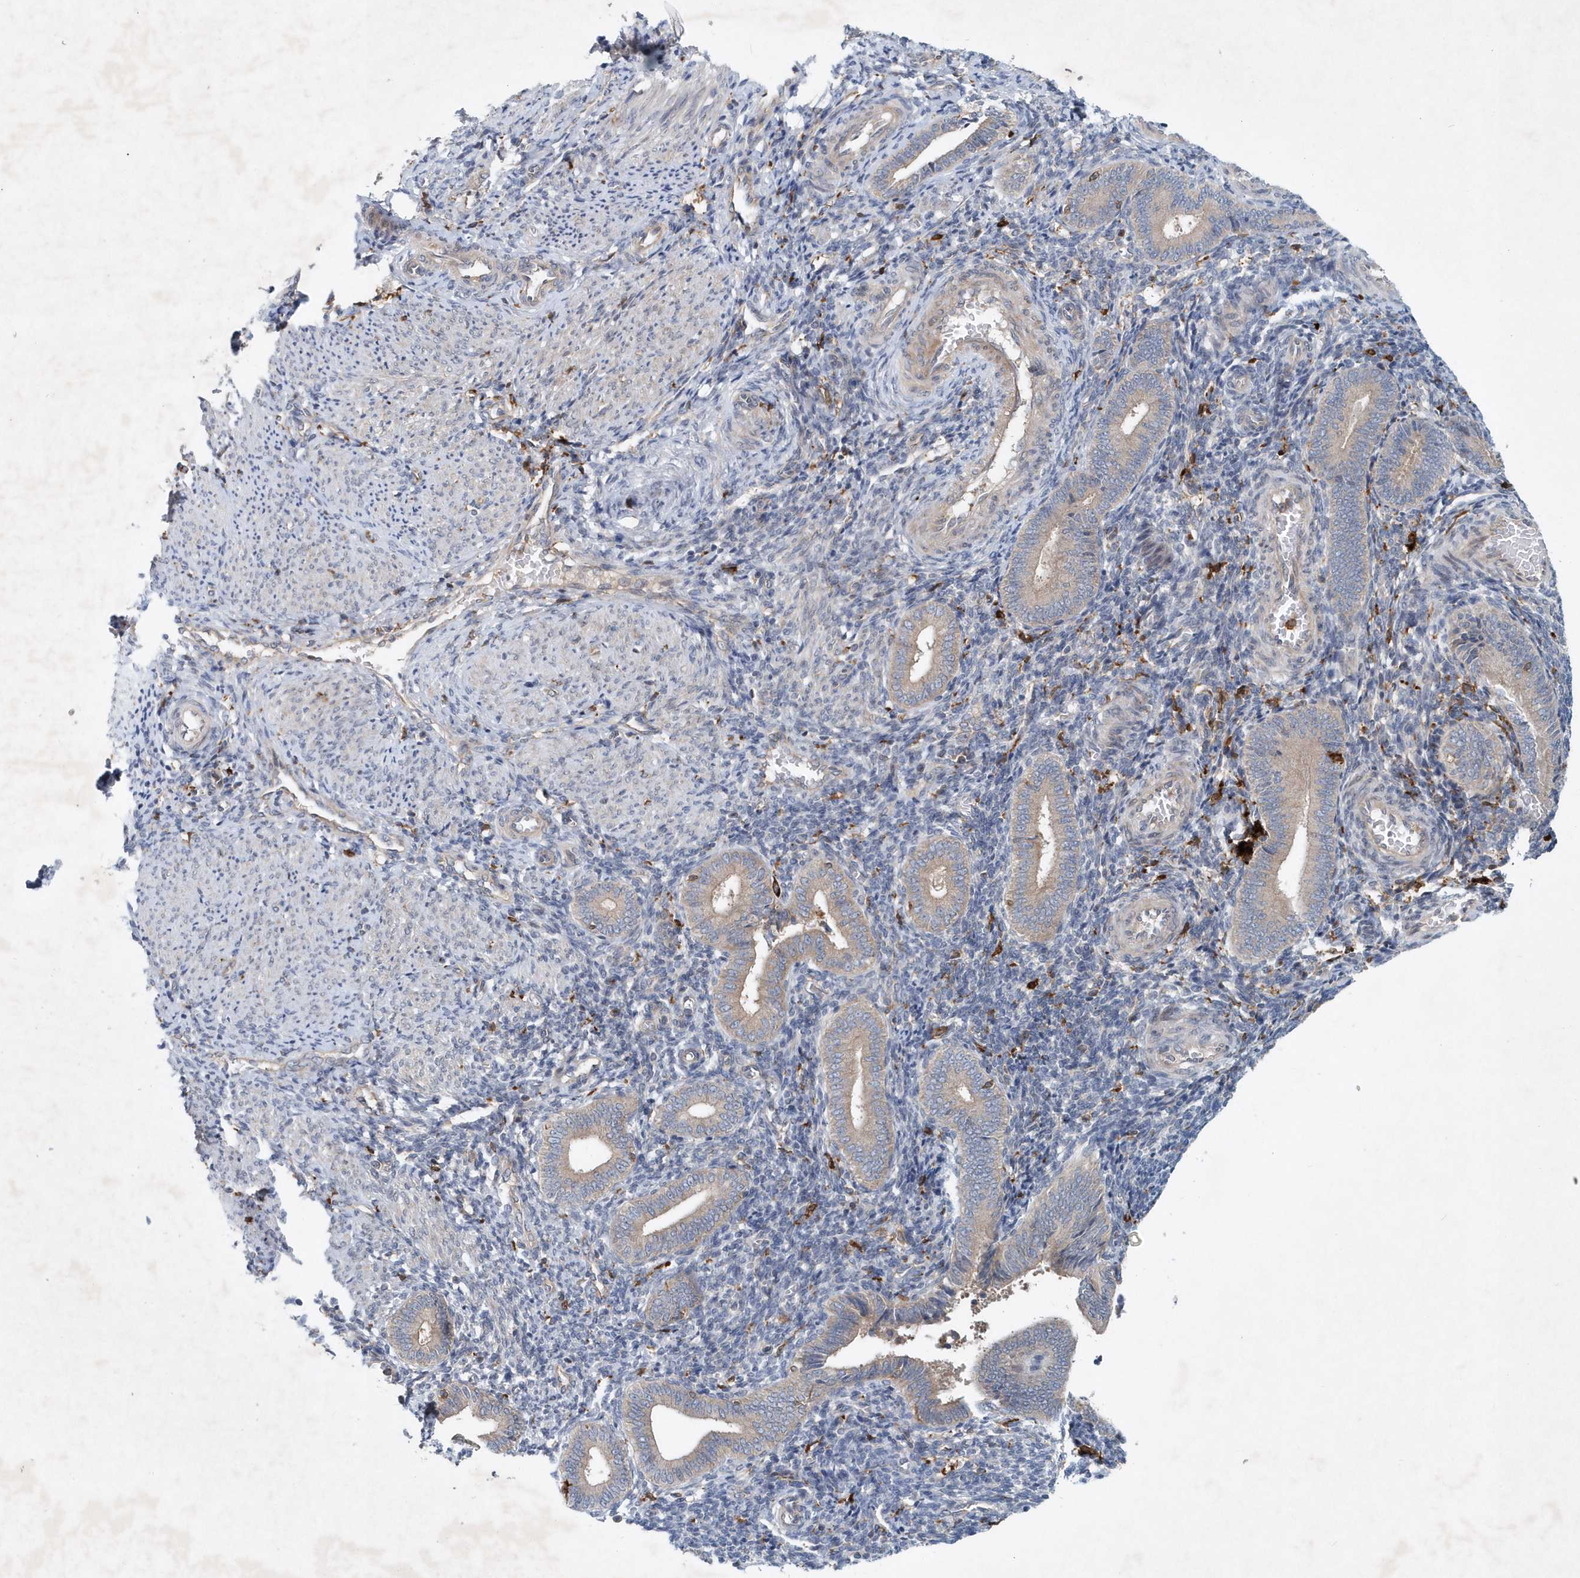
{"staining": {"intensity": "negative", "quantity": "none", "location": "none"}, "tissue": "endometrium", "cell_type": "Cells in endometrial stroma", "image_type": "normal", "snomed": [{"axis": "morphology", "description": "Normal tissue, NOS"}, {"axis": "topography", "description": "Uterus"}, {"axis": "topography", "description": "Endometrium"}], "caption": "Human endometrium stained for a protein using IHC shows no positivity in cells in endometrial stroma.", "gene": "P2RY10", "patient": {"sex": "female", "age": 33}}